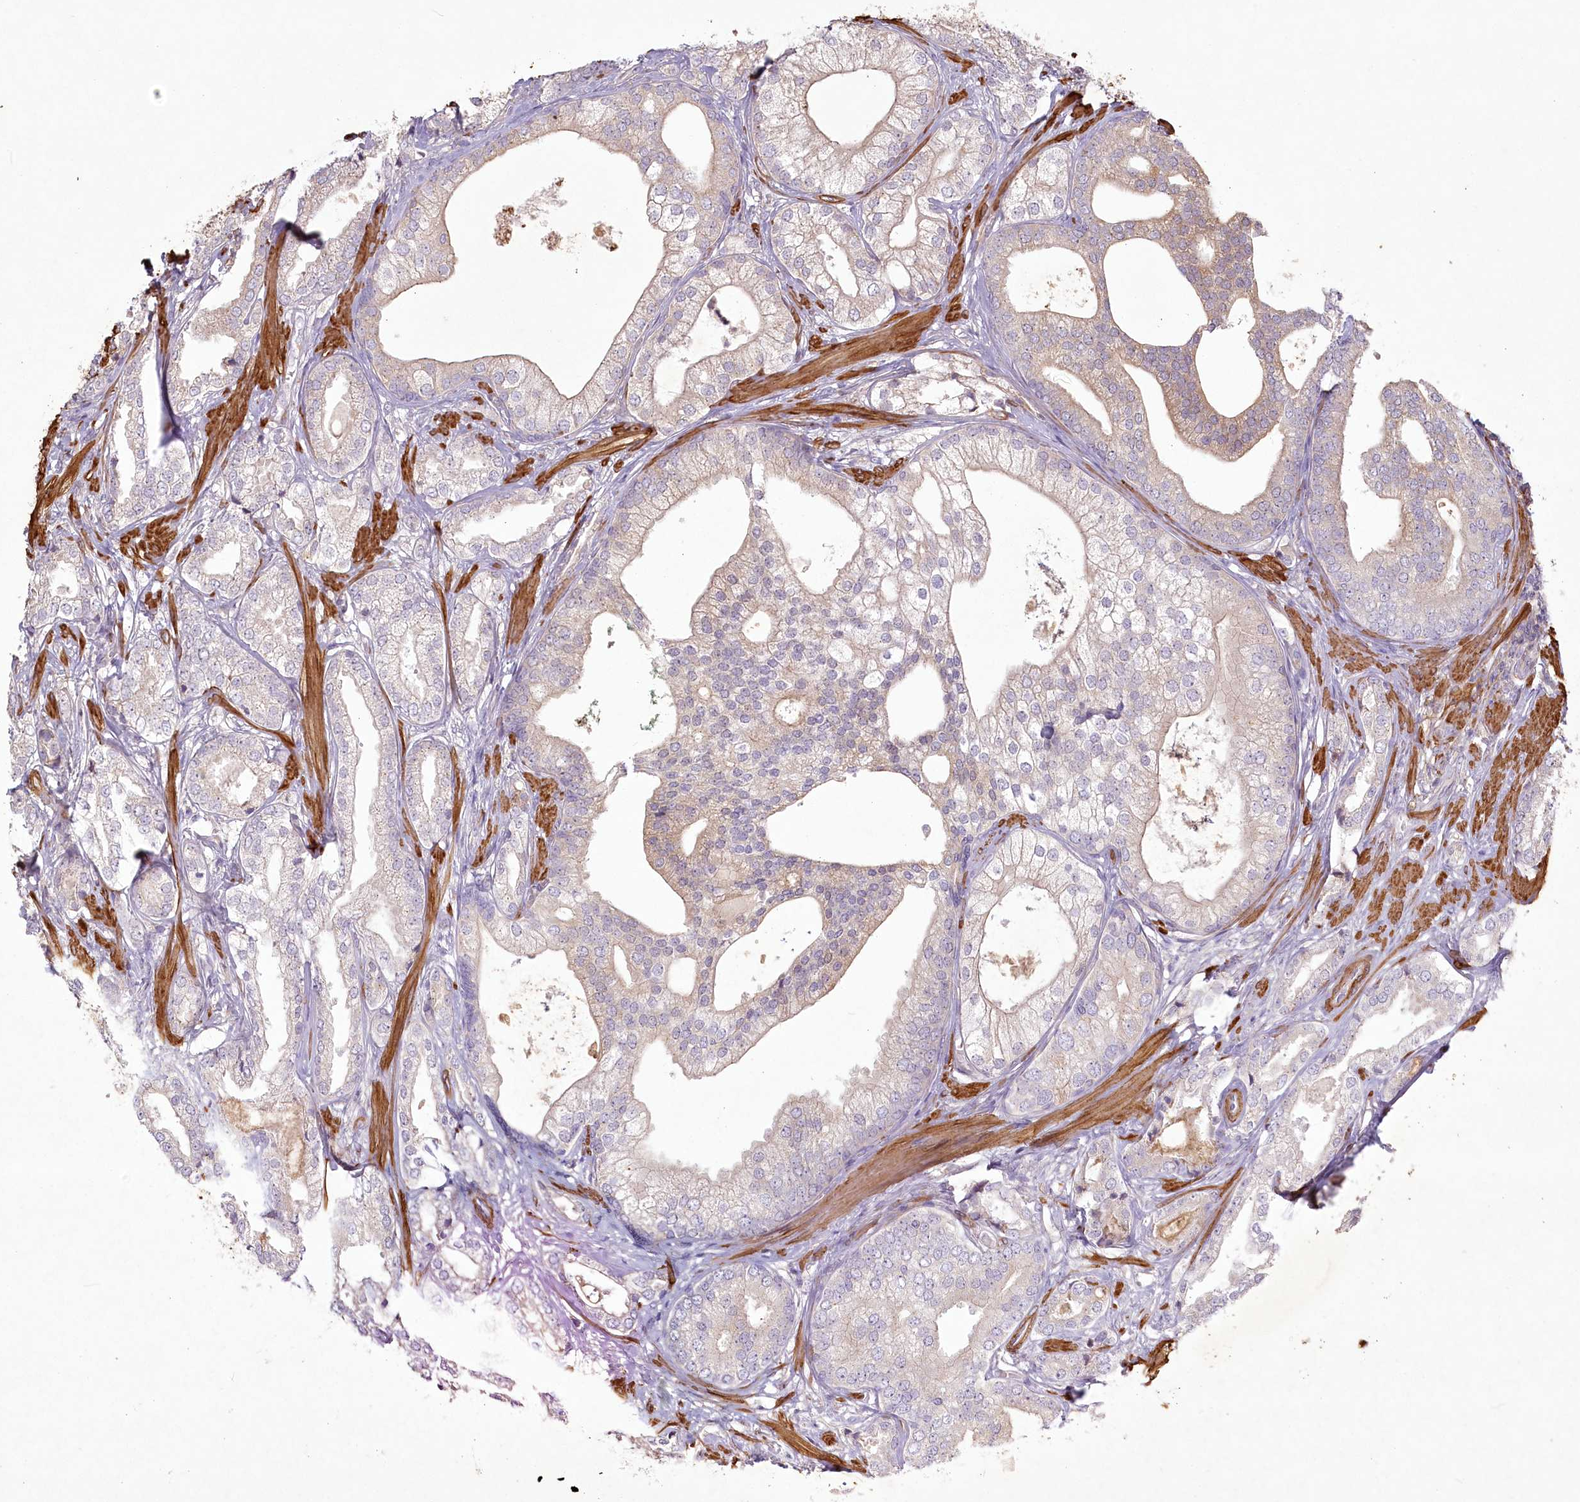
{"staining": {"intensity": "weak", "quantity": "25%-75%", "location": "cytoplasmic/membranous"}, "tissue": "prostate cancer", "cell_type": "Tumor cells", "image_type": "cancer", "snomed": [{"axis": "morphology", "description": "Adenocarcinoma, High grade"}, {"axis": "topography", "description": "Prostate"}], "caption": "High-grade adenocarcinoma (prostate) stained for a protein exhibits weak cytoplasmic/membranous positivity in tumor cells.", "gene": "INPP4B", "patient": {"sex": "male", "age": 60}}